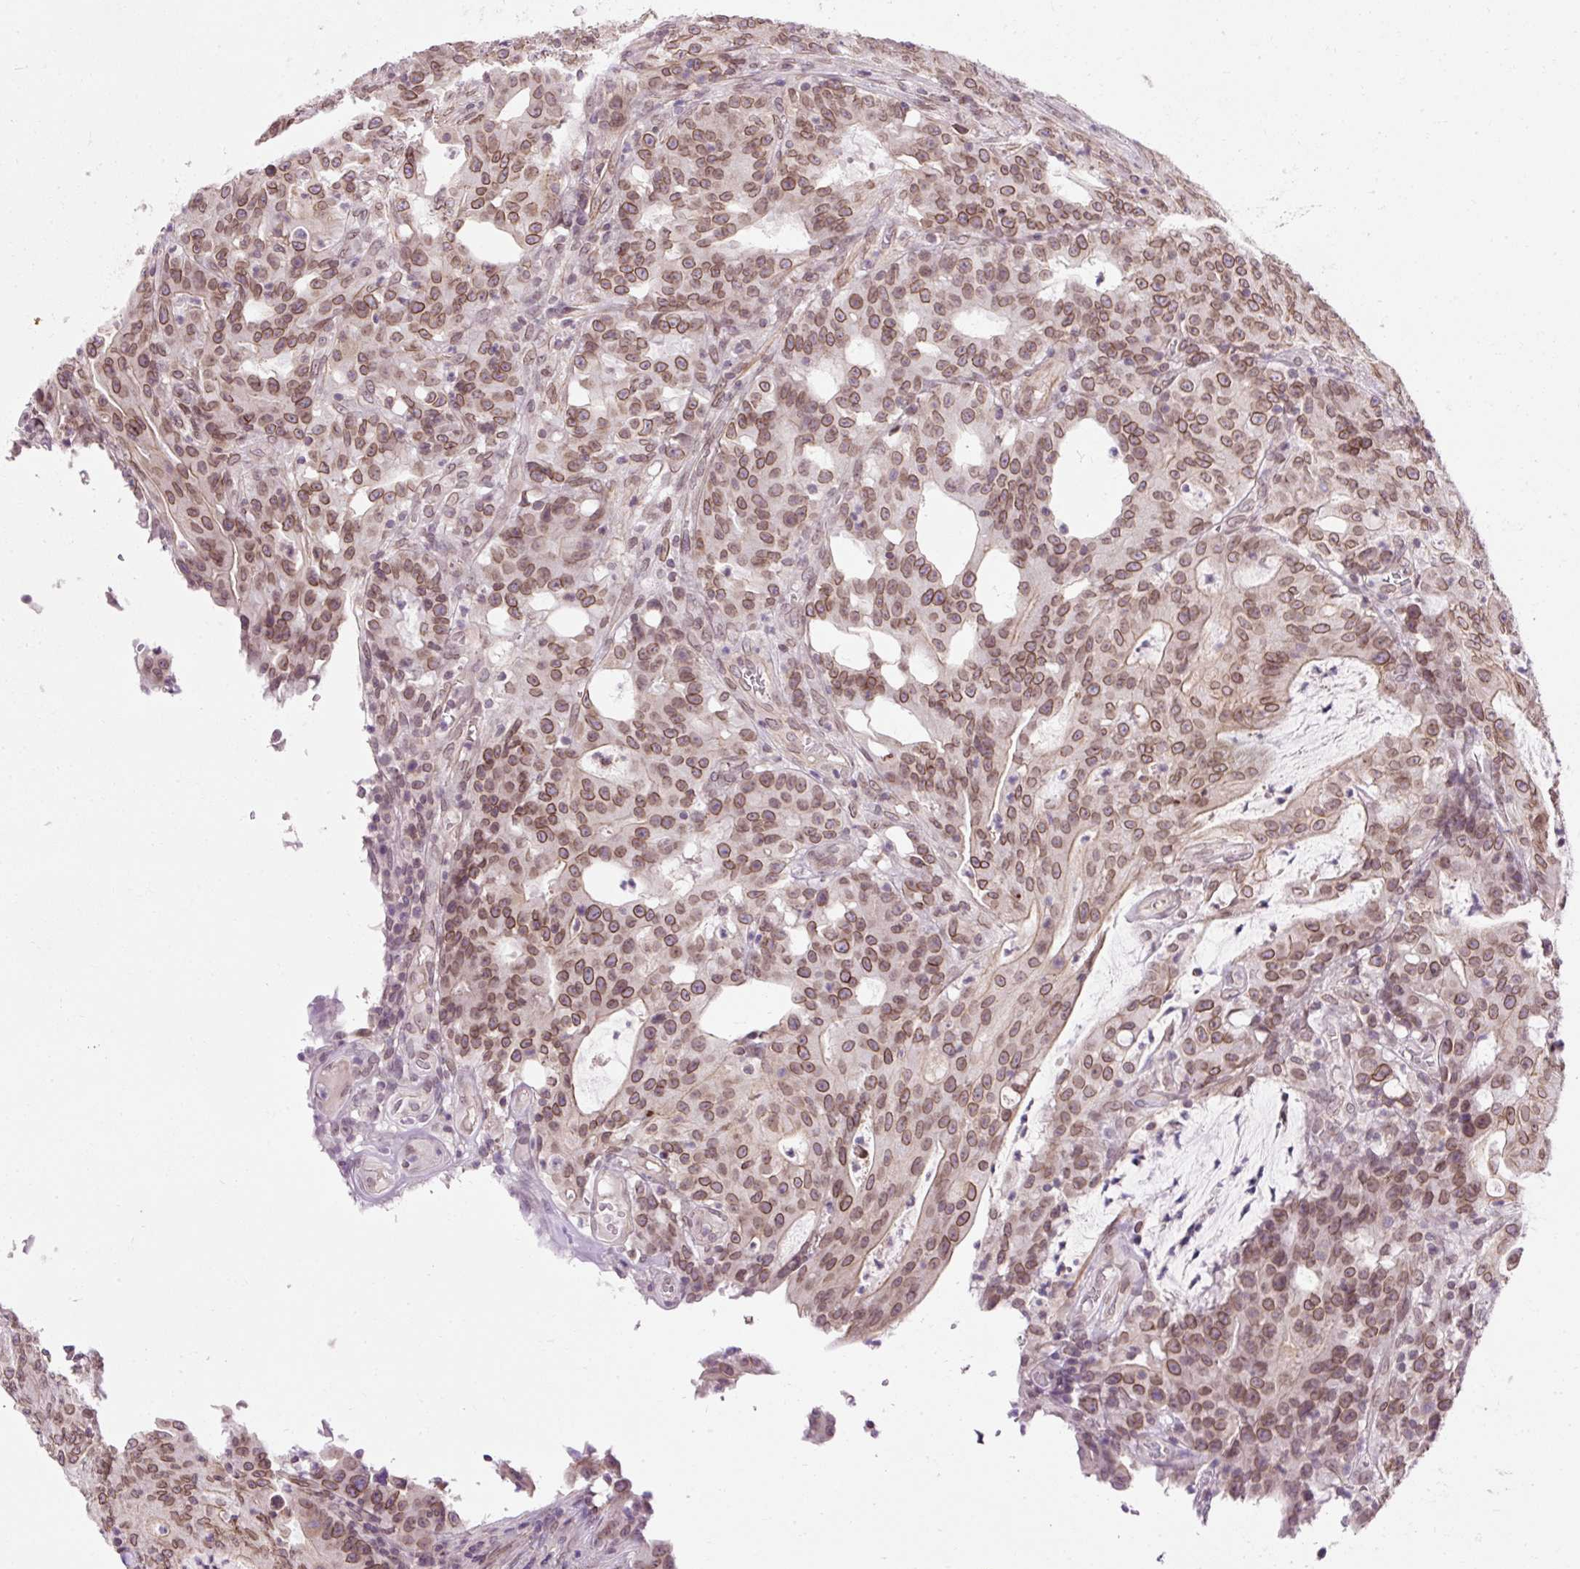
{"staining": {"intensity": "moderate", "quantity": ">75%", "location": "cytoplasmic/membranous,nuclear"}, "tissue": "colorectal cancer", "cell_type": "Tumor cells", "image_type": "cancer", "snomed": [{"axis": "morphology", "description": "Adenocarcinoma, NOS"}, {"axis": "topography", "description": "Colon"}], "caption": "Immunohistochemistry (IHC) histopathology image of human colorectal adenocarcinoma stained for a protein (brown), which reveals medium levels of moderate cytoplasmic/membranous and nuclear expression in approximately >75% of tumor cells.", "gene": "ZNF610", "patient": {"sex": "male", "age": 83}}